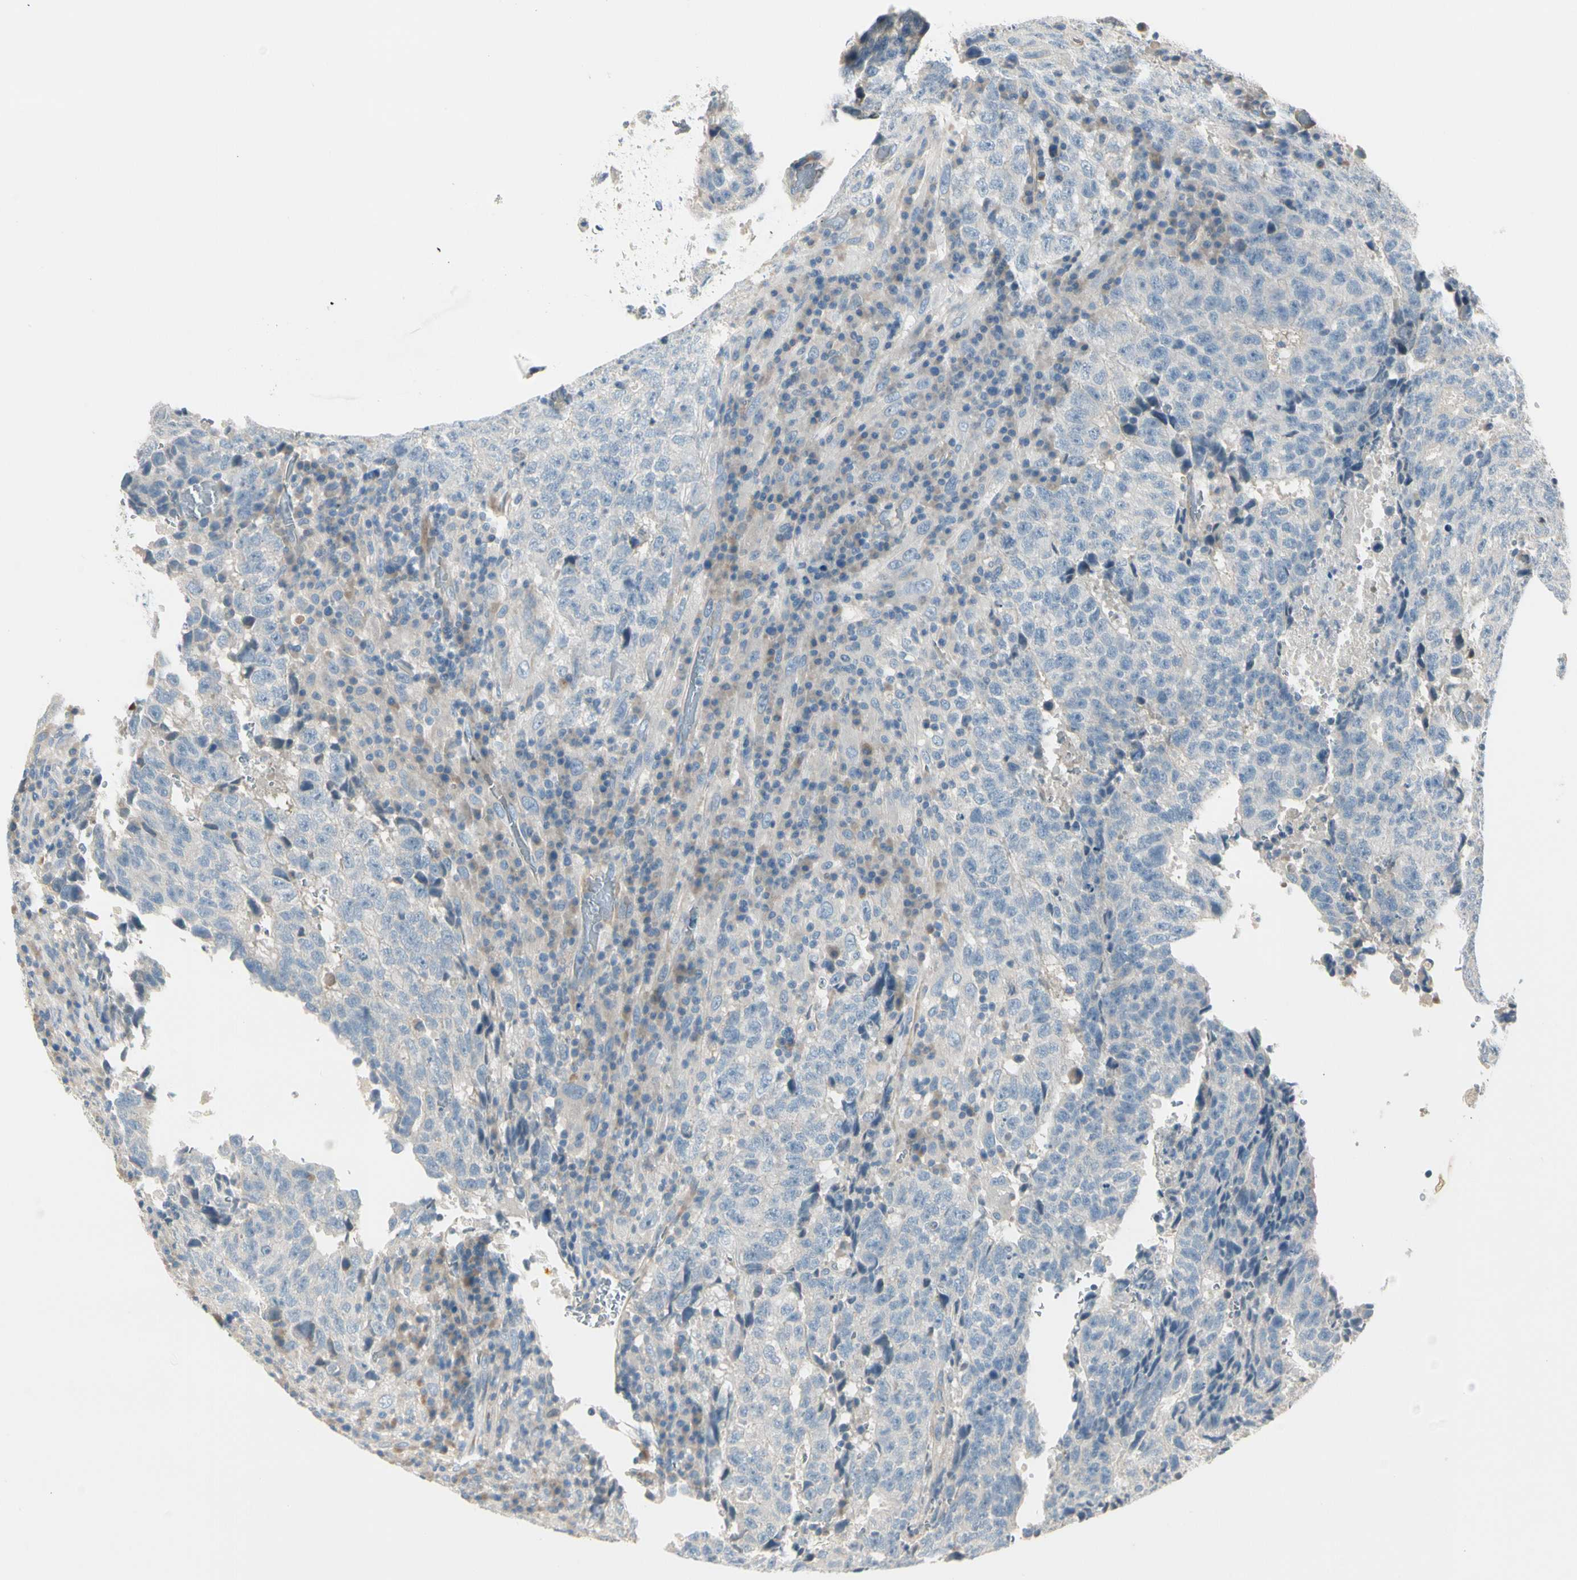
{"staining": {"intensity": "negative", "quantity": "none", "location": "none"}, "tissue": "testis cancer", "cell_type": "Tumor cells", "image_type": "cancer", "snomed": [{"axis": "morphology", "description": "Necrosis, NOS"}, {"axis": "morphology", "description": "Carcinoma, Embryonal, NOS"}, {"axis": "topography", "description": "Testis"}], "caption": "There is no significant staining in tumor cells of embryonal carcinoma (testis).", "gene": "ADGRA3", "patient": {"sex": "male", "age": 19}}